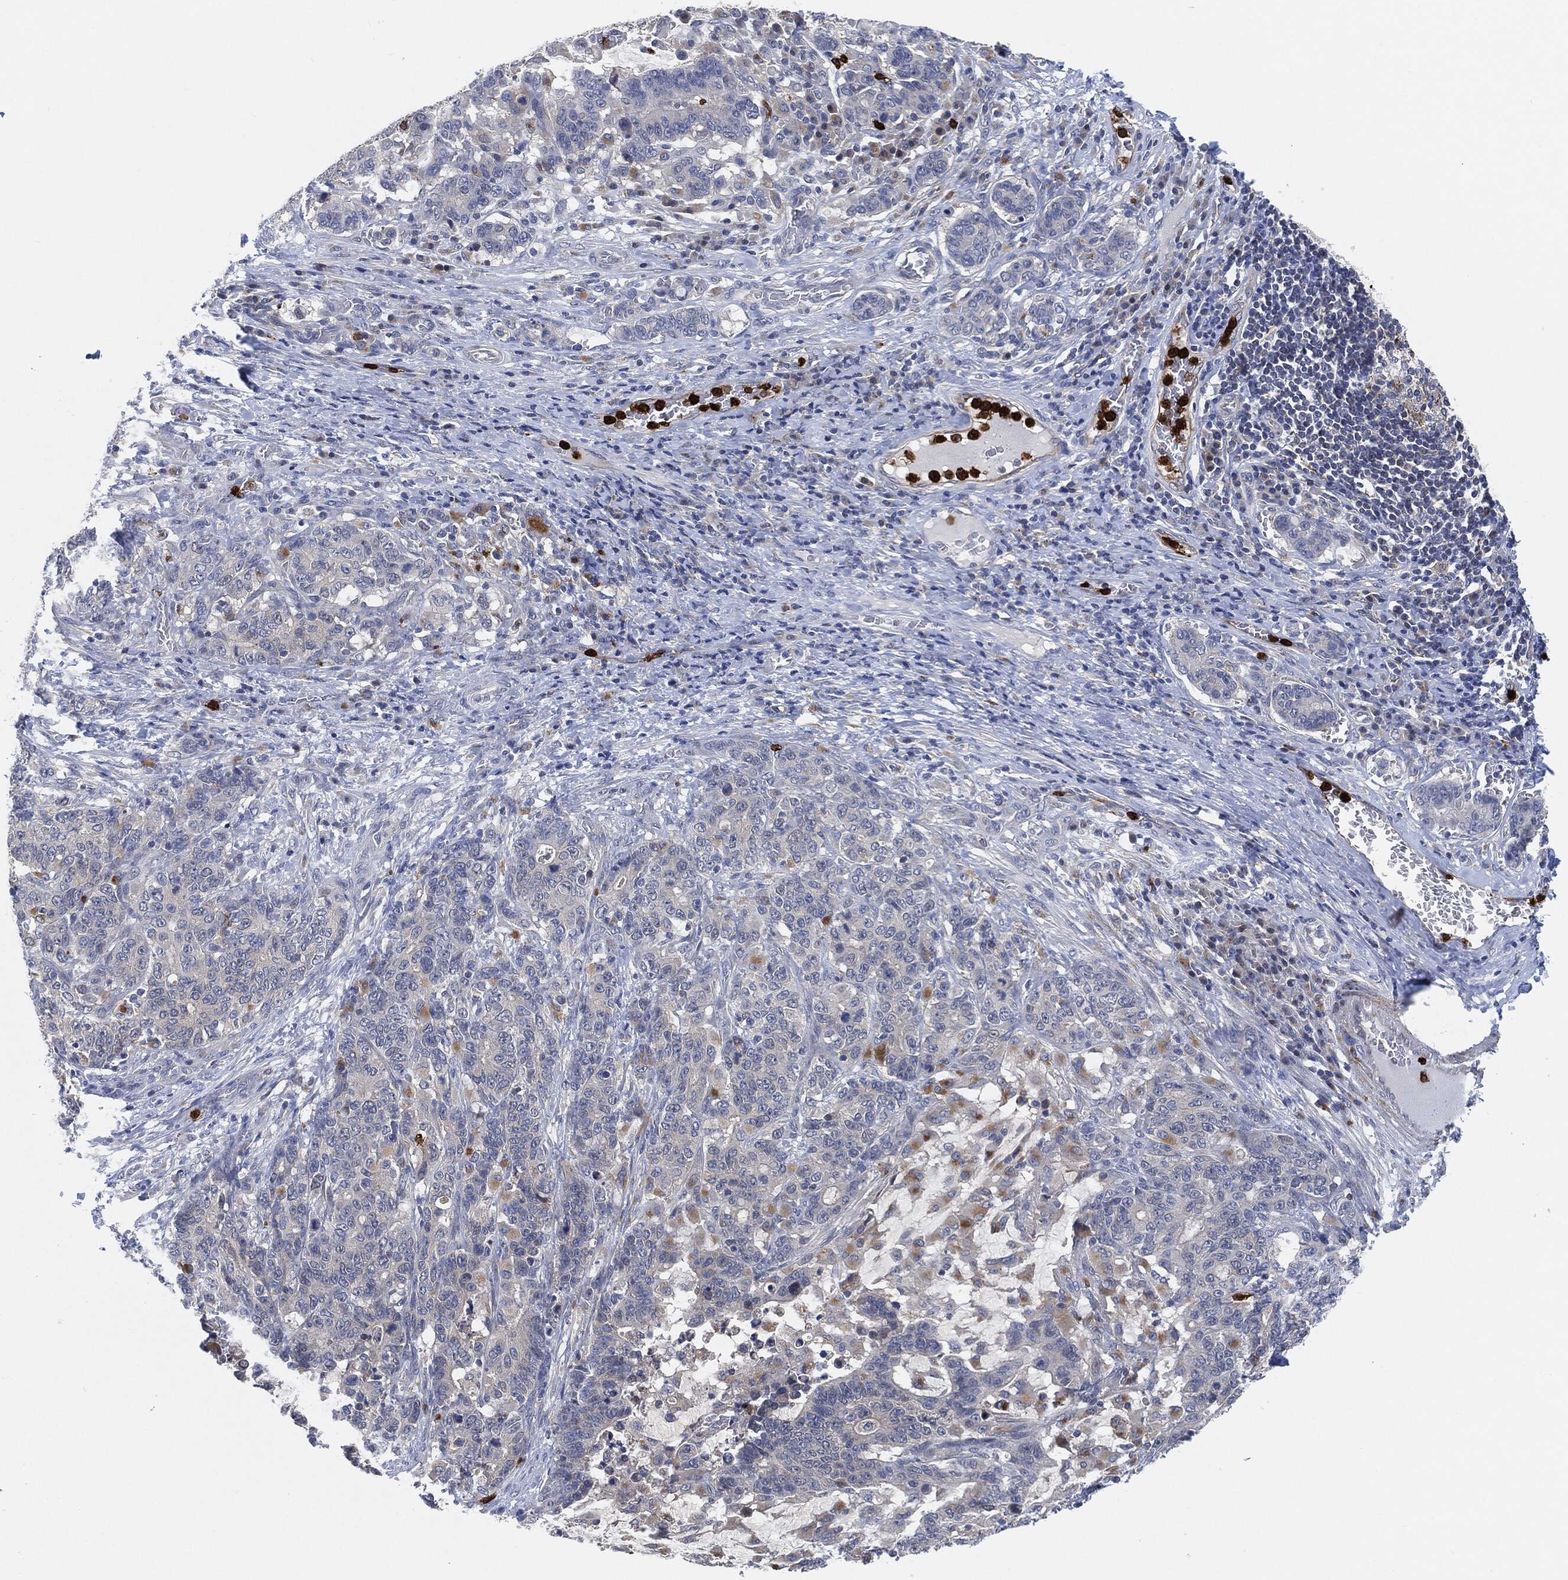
{"staining": {"intensity": "moderate", "quantity": "<25%", "location": "cytoplasmic/membranous"}, "tissue": "stomach cancer", "cell_type": "Tumor cells", "image_type": "cancer", "snomed": [{"axis": "morphology", "description": "Normal tissue, NOS"}, {"axis": "morphology", "description": "Adenocarcinoma, NOS"}, {"axis": "topography", "description": "Stomach"}], "caption": "Adenocarcinoma (stomach) was stained to show a protein in brown. There is low levels of moderate cytoplasmic/membranous staining in about <25% of tumor cells.", "gene": "VSIG4", "patient": {"sex": "female", "age": 64}}